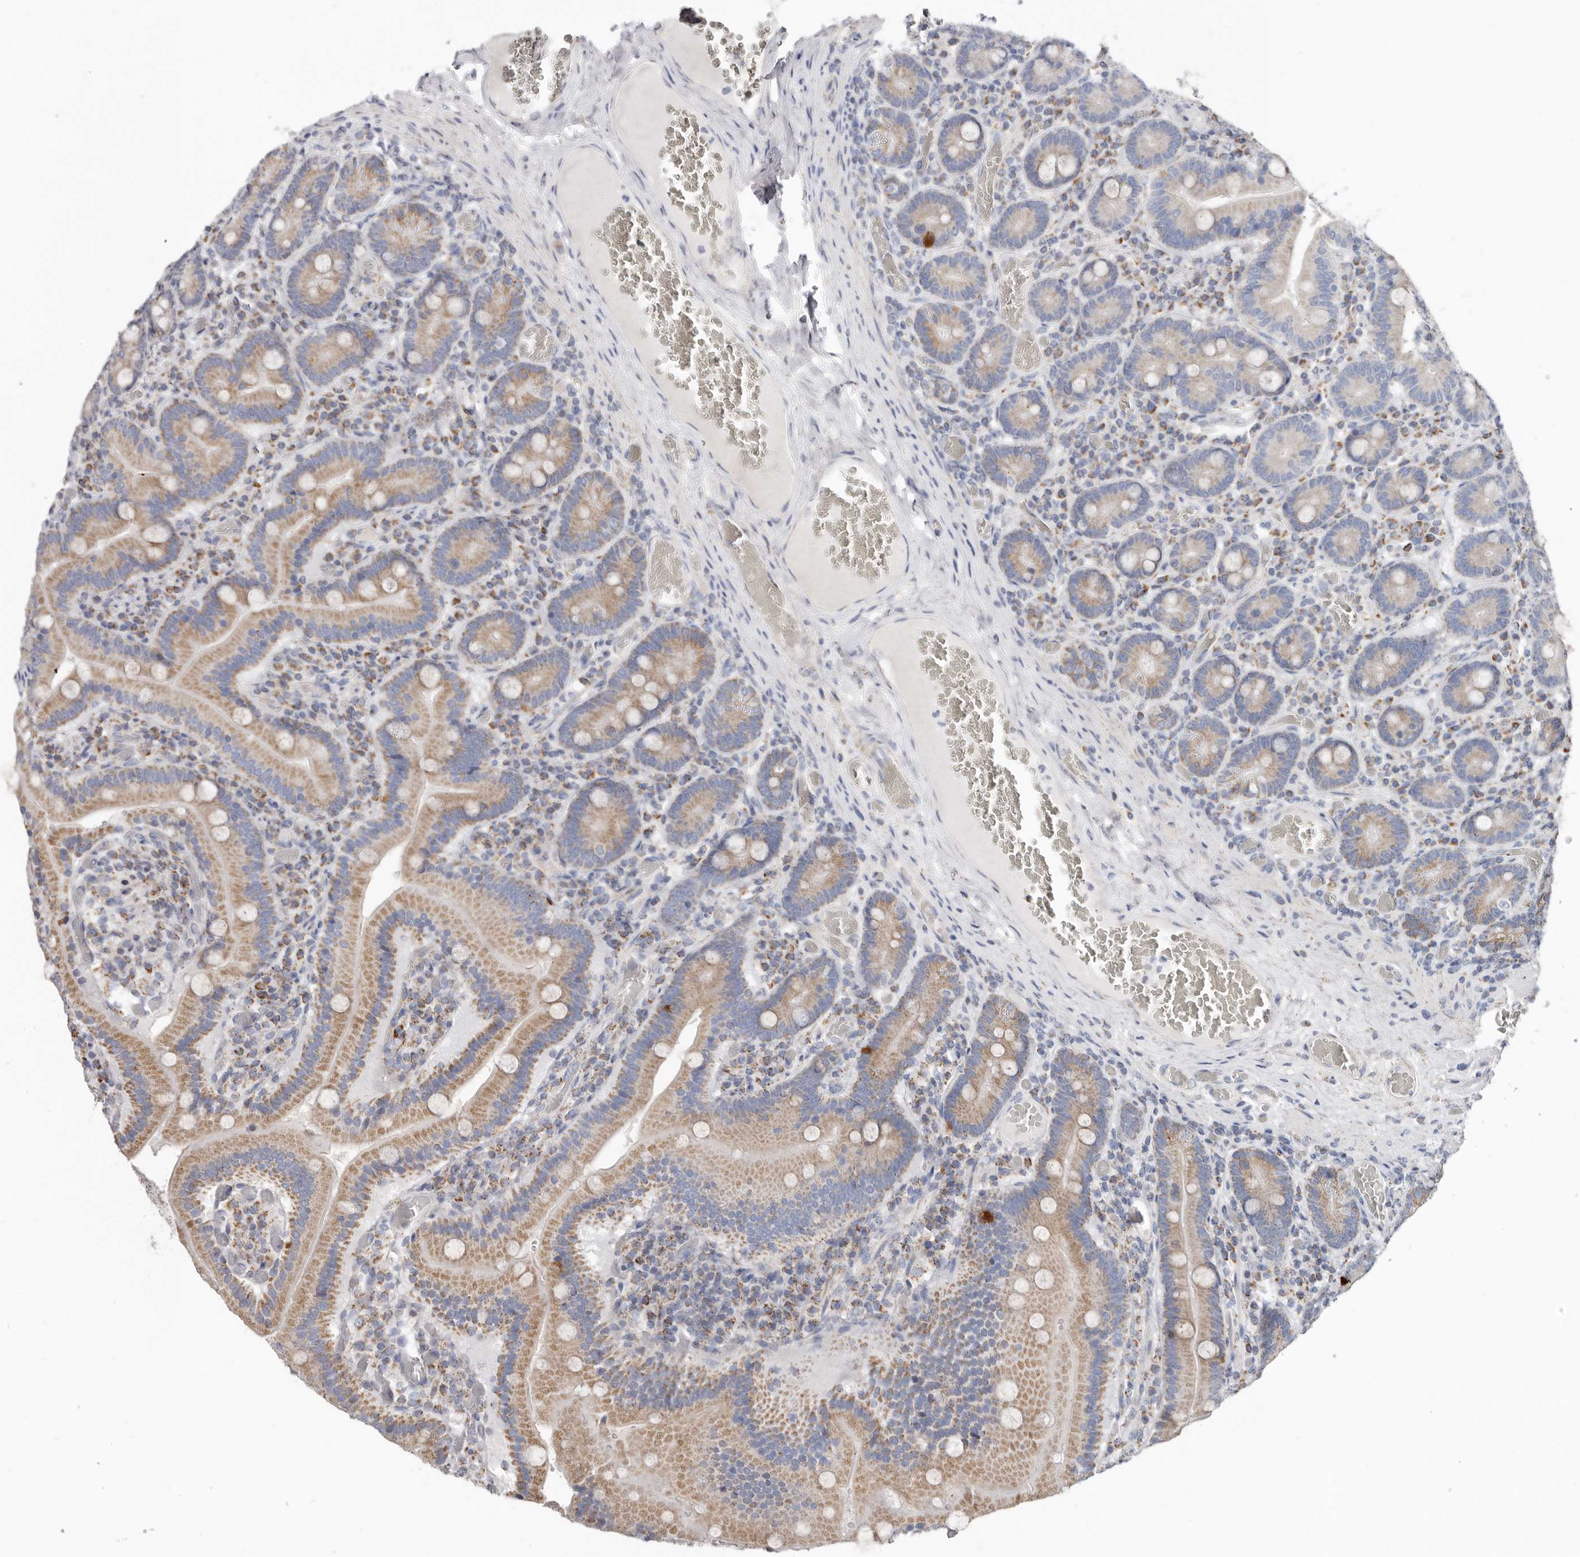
{"staining": {"intensity": "moderate", "quantity": ">75%", "location": "cytoplasmic/membranous"}, "tissue": "duodenum", "cell_type": "Glandular cells", "image_type": "normal", "snomed": [{"axis": "morphology", "description": "Normal tissue, NOS"}, {"axis": "topography", "description": "Duodenum"}], "caption": "Protein expression analysis of benign human duodenum reveals moderate cytoplasmic/membranous positivity in about >75% of glandular cells. The staining is performed using DAB (3,3'-diaminobenzidine) brown chromogen to label protein expression. The nuclei are counter-stained blue using hematoxylin.", "gene": "RSPO2", "patient": {"sex": "female", "age": 62}}